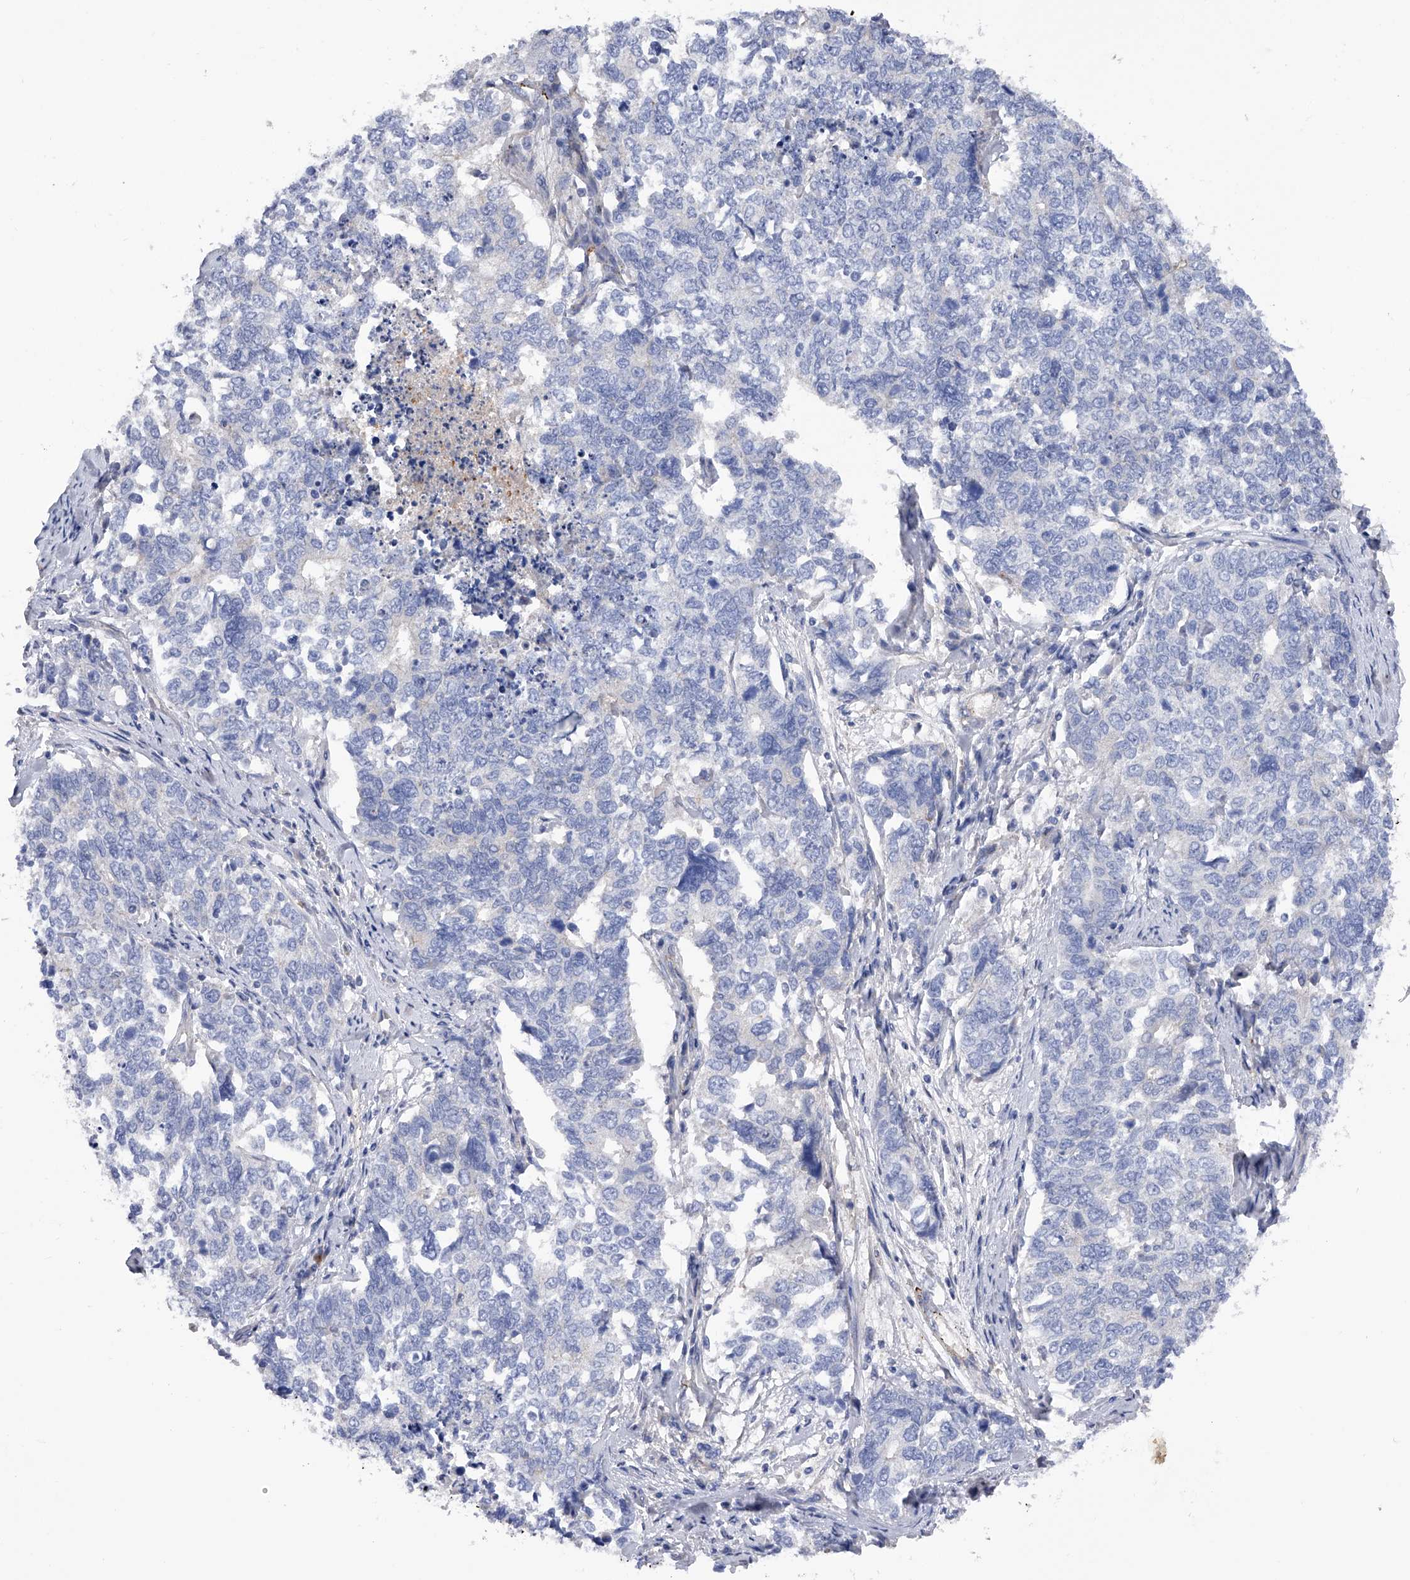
{"staining": {"intensity": "negative", "quantity": "none", "location": "none"}, "tissue": "cervical cancer", "cell_type": "Tumor cells", "image_type": "cancer", "snomed": [{"axis": "morphology", "description": "Squamous cell carcinoma, NOS"}, {"axis": "topography", "description": "Cervix"}], "caption": "High magnification brightfield microscopy of squamous cell carcinoma (cervical) stained with DAB (brown) and counterstained with hematoxylin (blue): tumor cells show no significant positivity.", "gene": "RWDD2A", "patient": {"sex": "female", "age": 63}}